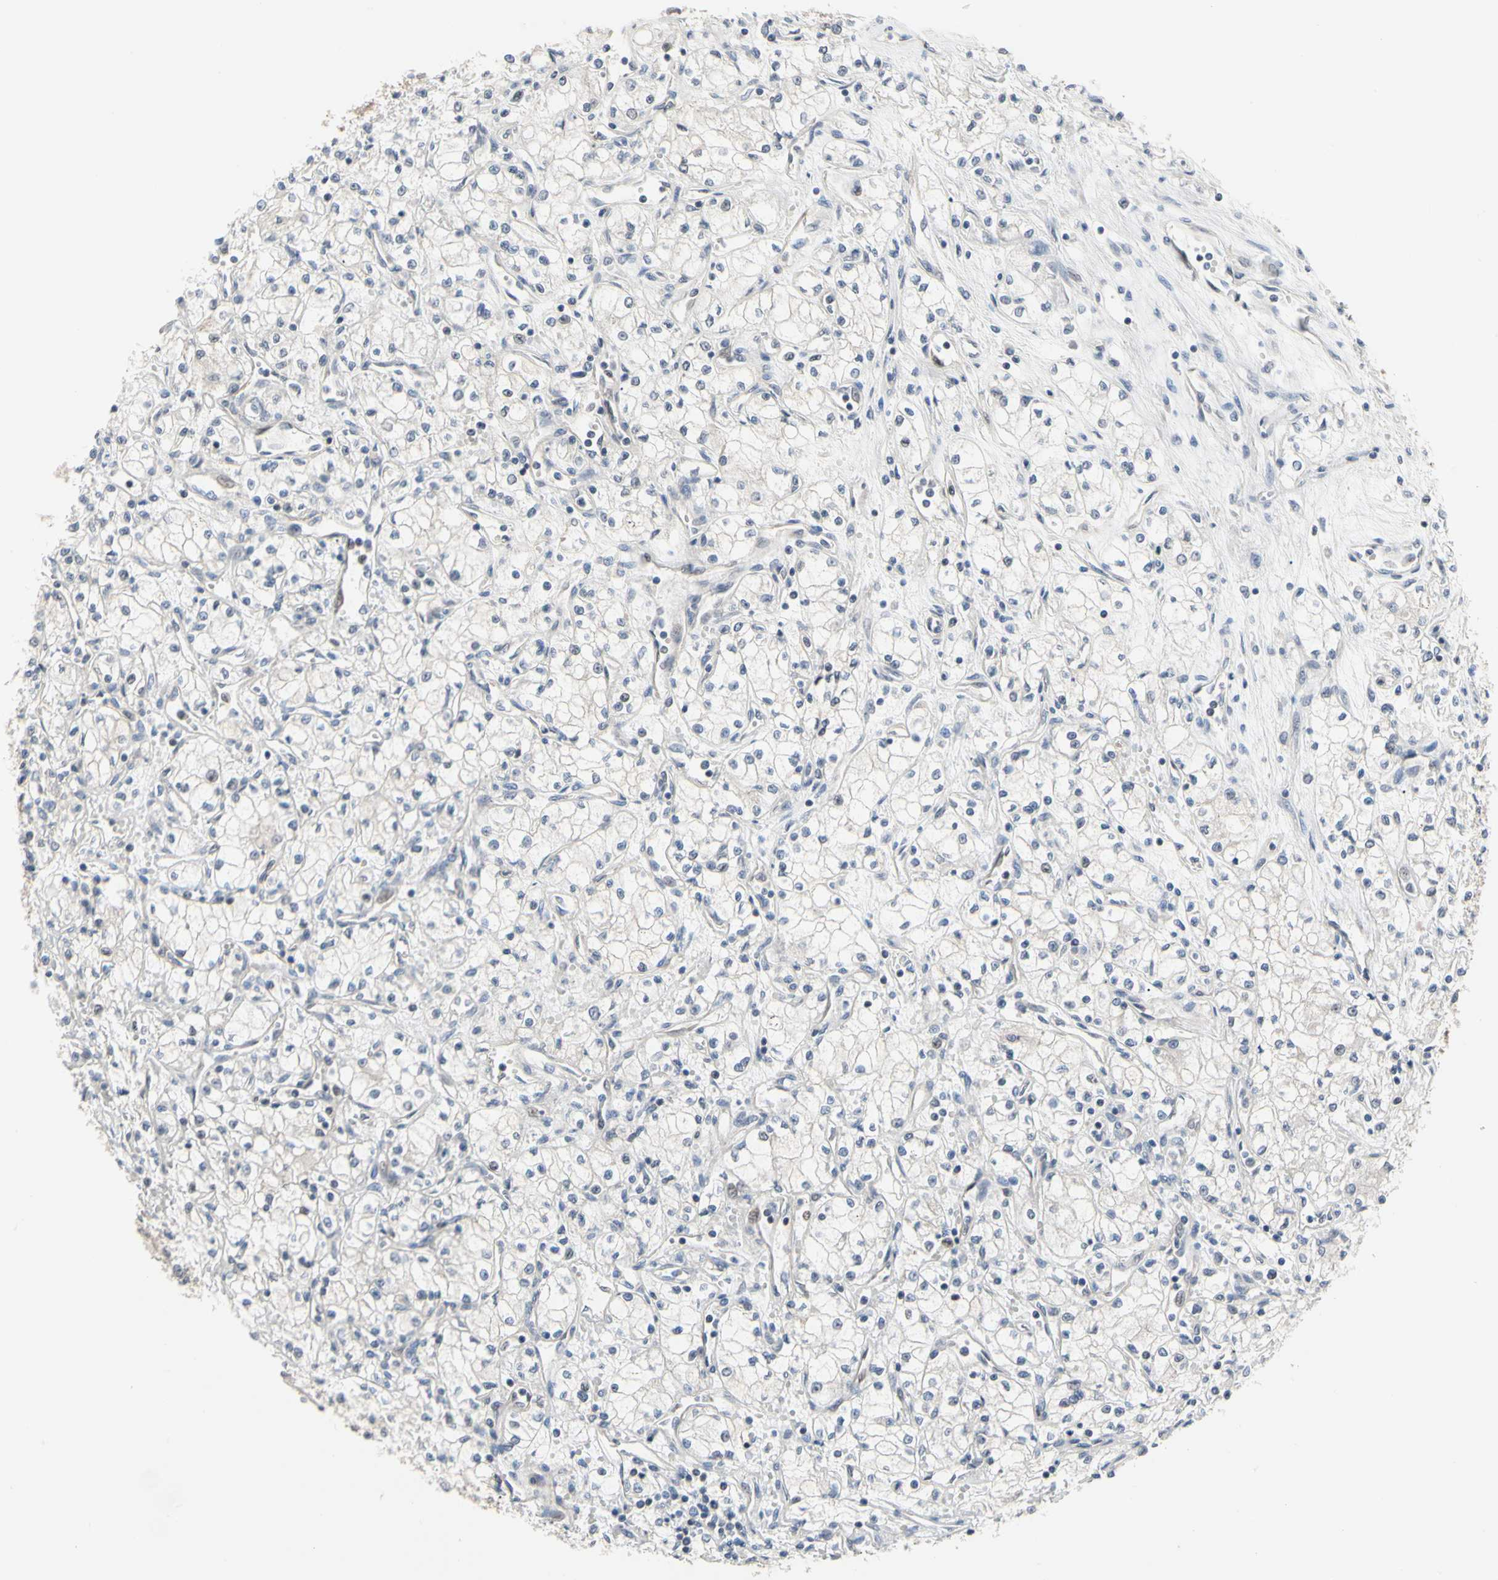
{"staining": {"intensity": "negative", "quantity": "none", "location": "none"}, "tissue": "renal cancer", "cell_type": "Tumor cells", "image_type": "cancer", "snomed": [{"axis": "morphology", "description": "Normal tissue, NOS"}, {"axis": "morphology", "description": "Adenocarcinoma, NOS"}, {"axis": "topography", "description": "Kidney"}], "caption": "High power microscopy micrograph of an immunohistochemistry image of adenocarcinoma (renal), revealing no significant staining in tumor cells.", "gene": "CDK5", "patient": {"sex": "male", "age": 59}}